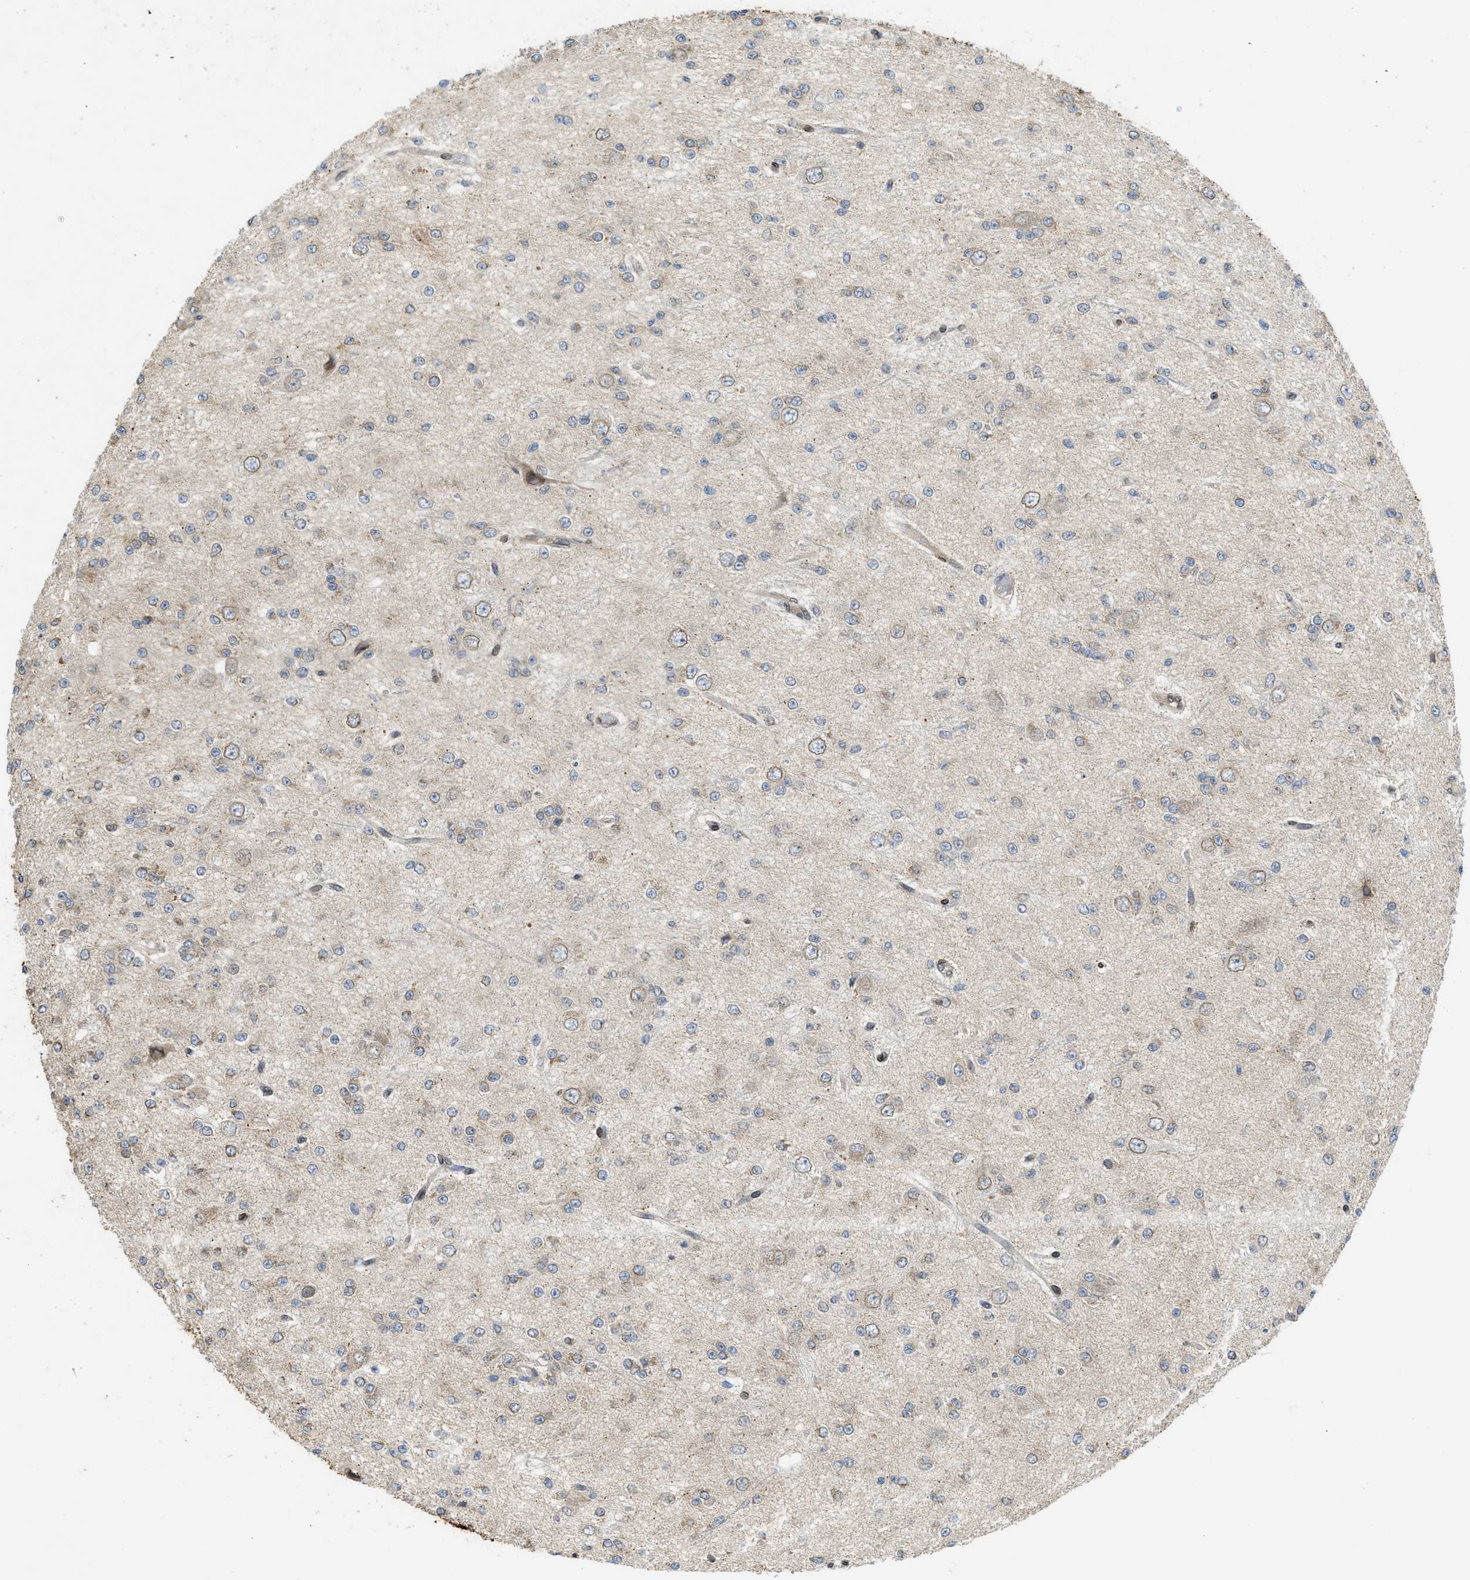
{"staining": {"intensity": "weak", "quantity": "<25%", "location": "cytoplasmic/membranous"}, "tissue": "glioma", "cell_type": "Tumor cells", "image_type": "cancer", "snomed": [{"axis": "morphology", "description": "Glioma, malignant, Low grade"}, {"axis": "topography", "description": "Brain"}], "caption": "There is no significant positivity in tumor cells of malignant glioma (low-grade).", "gene": "EIF2AK3", "patient": {"sex": "male", "age": 38}}